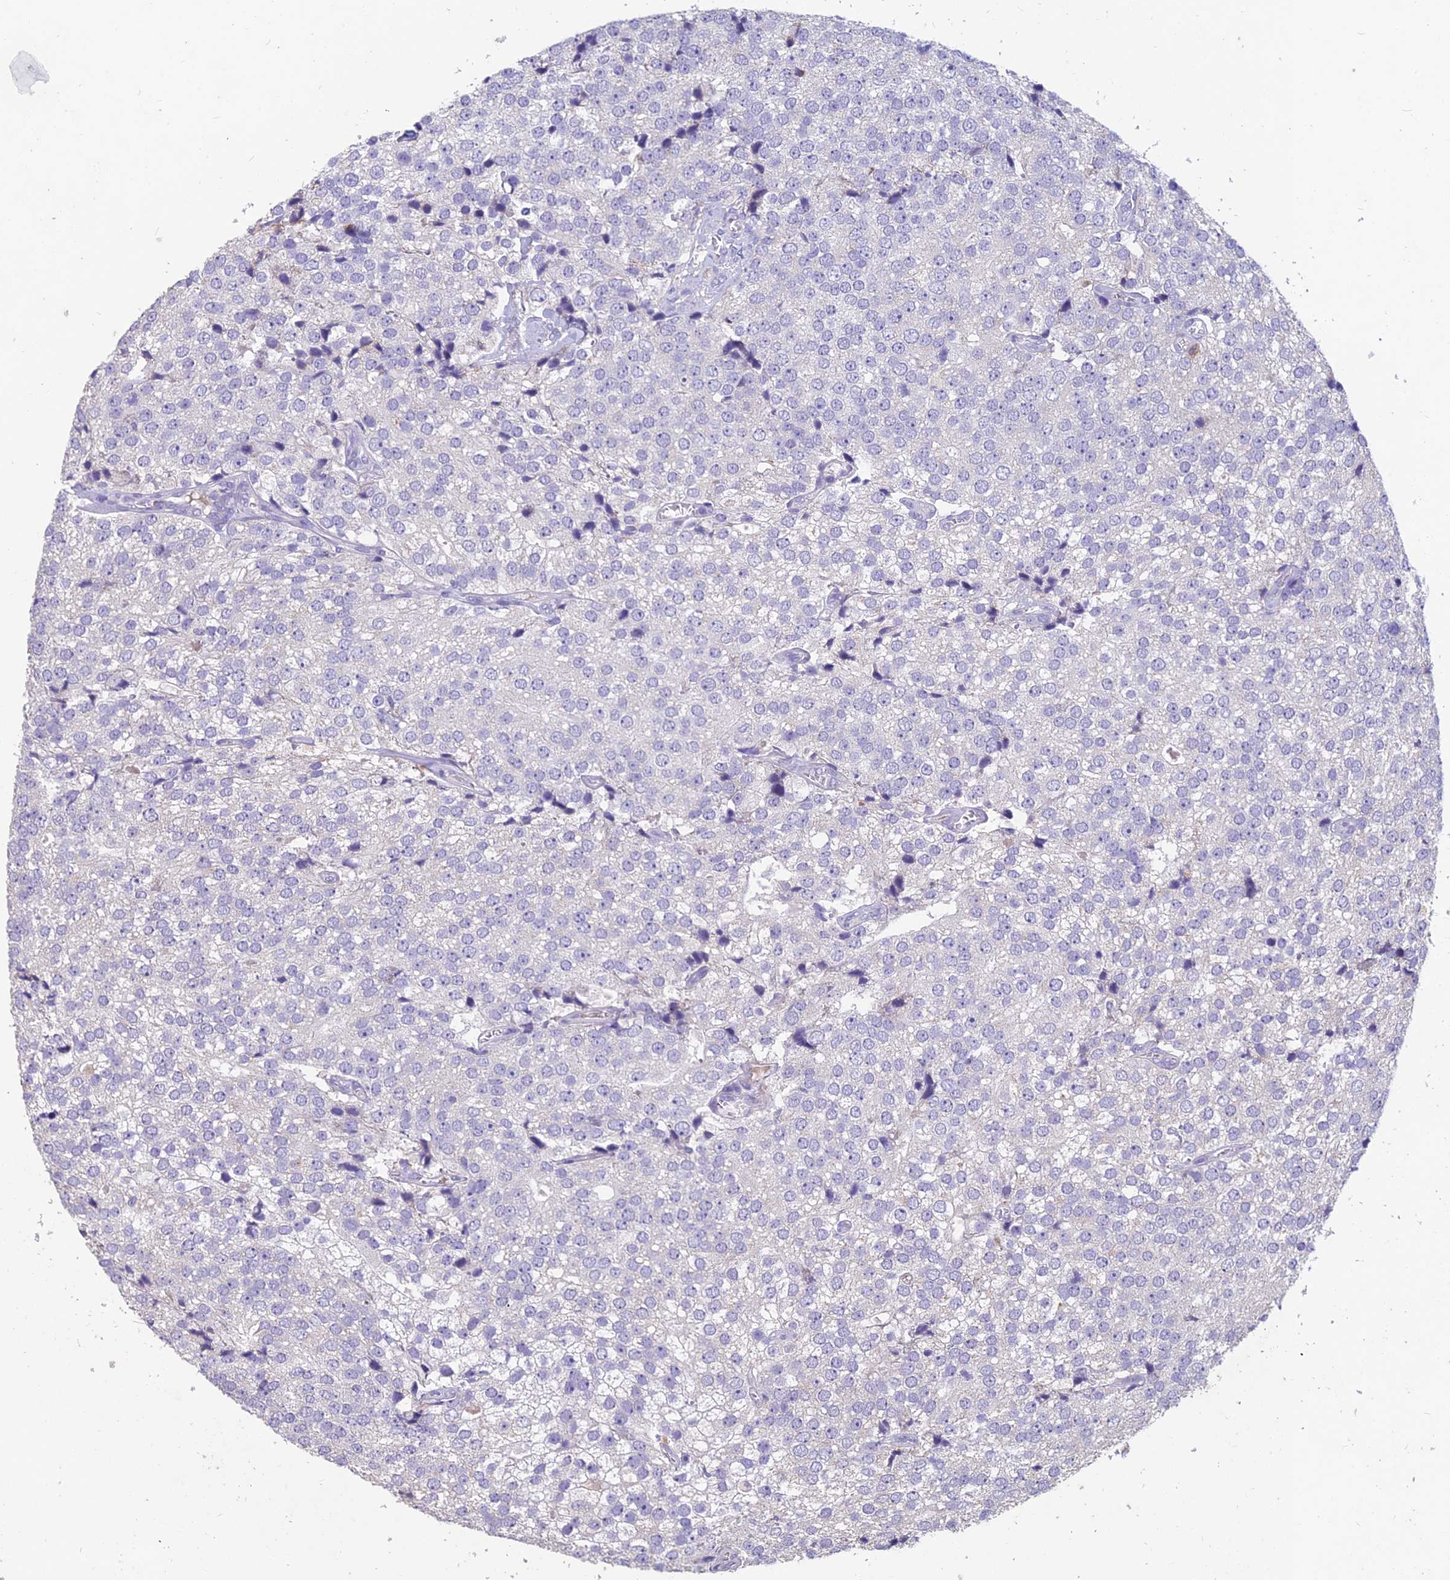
{"staining": {"intensity": "negative", "quantity": "none", "location": "none"}, "tissue": "prostate cancer", "cell_type": "Tumor cells", "image_type": "cancer", "snomed": [{"axis": "morphology", "description": "Adenocarcinoma, High grade"}, {"axis": "topography", "description": "Prostate"}], "caption": "There is no significant staining in tumor cells of prostate cancer.", "gene": "CEACAM16", "patient": {"sex": "male", "age": 49}}